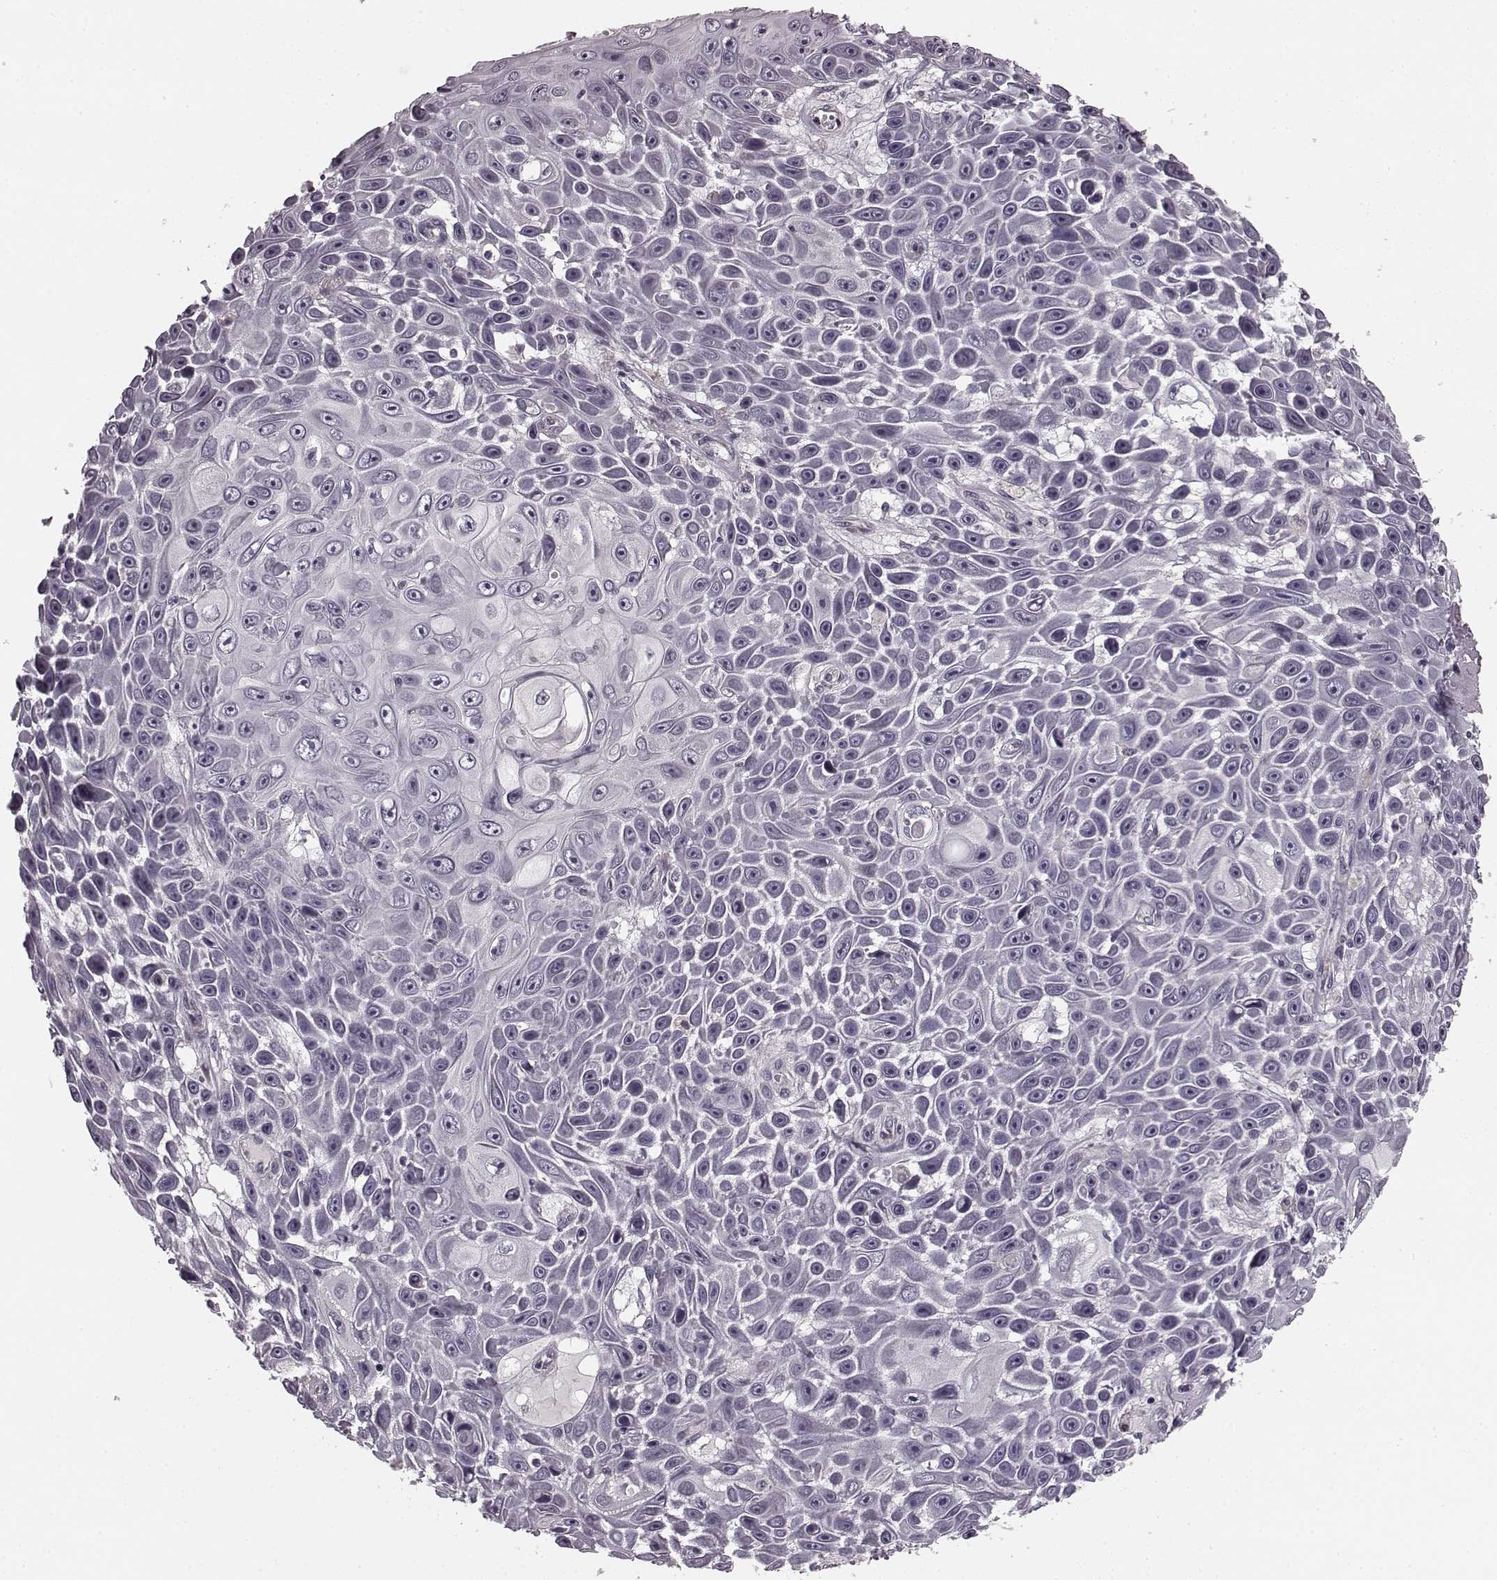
{"staining": {"intensity": "negative", "quantity": "none", "location": "none"}, "tissue": "skin cancer", "cell_type": "Tumor cells", "image_type": "cancer", "snomed": [{"axis": "morphology", "description": "Squamous cell carcinoma, NOS"}, {"axis": "topography", "description": "Skin"}], "caption": "An immunohistochemistry image of skin cancer is shown. There is no staining in tumor cells of skin cancer. (Brightfield microscopy of DAB IHC at high magnification).", "gene": "FAM234B", "patient": {"sex": "male", "age": 82}}